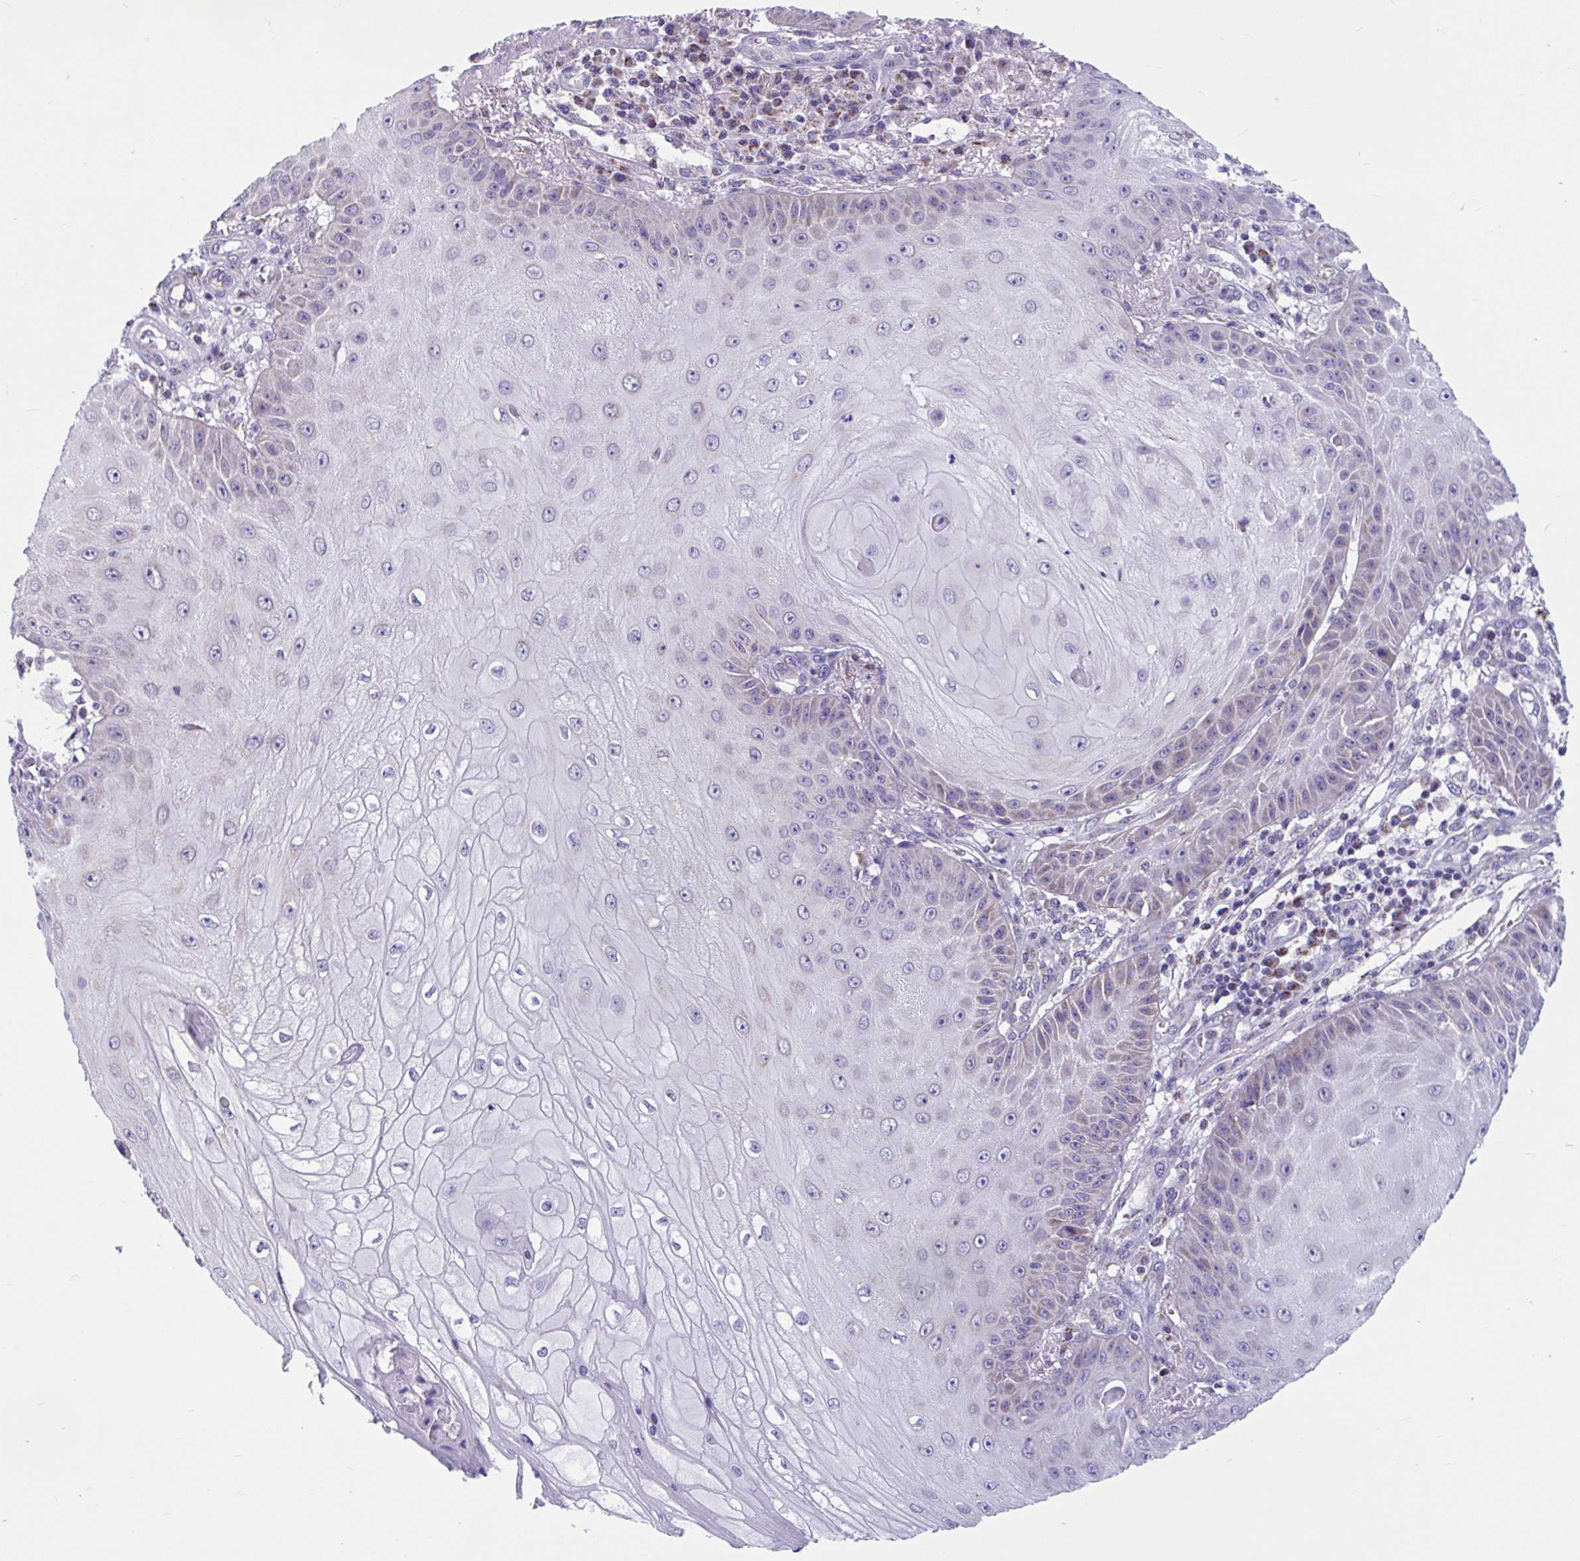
{"staining": {"intensity": "weak", "quantity": "<25%", "location": "cytoplasmic/membranous"}, "tissue": "skin cancer", "cell_type": "Tumor cells", "image_type": "cancer", "snomed": [{"axis": "morphology", "description": "Squamous cell carcinoma, NOS"}, {"axis": "topography", "description": "Skin"}], "caption": "Tumor cells show no significant expression in skin squamous cell carcinoma.", "gene": "OR13A1", "patient": {"sex": "male", "age": 70}}